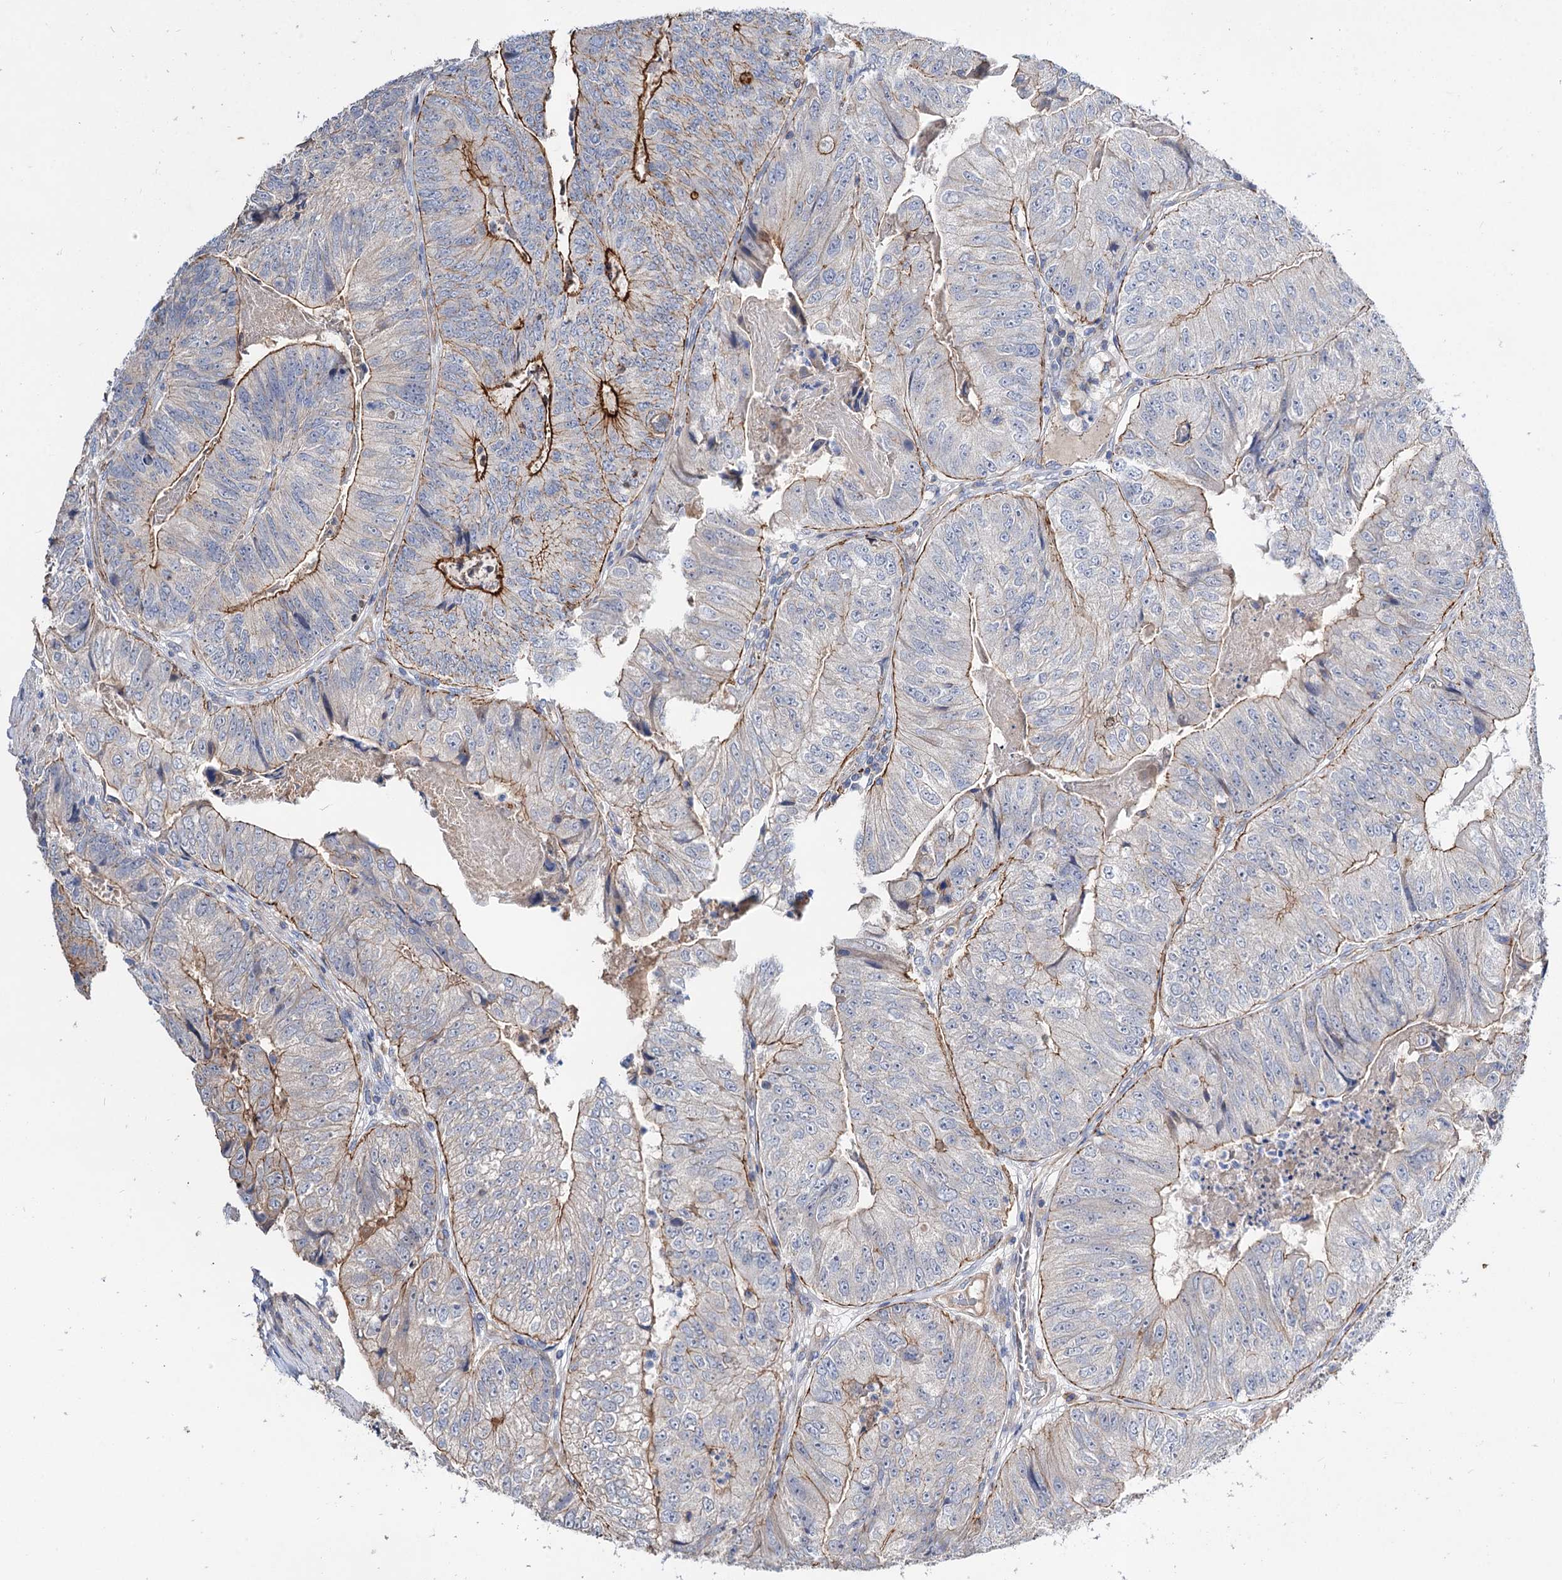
{"staining": {"intensity": "strong", "quantity": "<25%", "location": "cytoplasmic/membranous"}, "tissue": "colorectal cancer", "cell_type": "Tumor cells", "image_type": "cancer", "snomed": [{"axis": "morphology", "description": "Adenocarcinoma, NOS"}, {"axis": "topography", "description": "Colon"}], "caption": "Strong cytoplasmic/membranous positivity for a protein is identified in about <25% of tumor cells of colorectal cancer (adenocarcinoma) using immunohistochemistry (IHC).", "gene": "NUDCD2", "patient": {"sex": "female", "age": 67}}